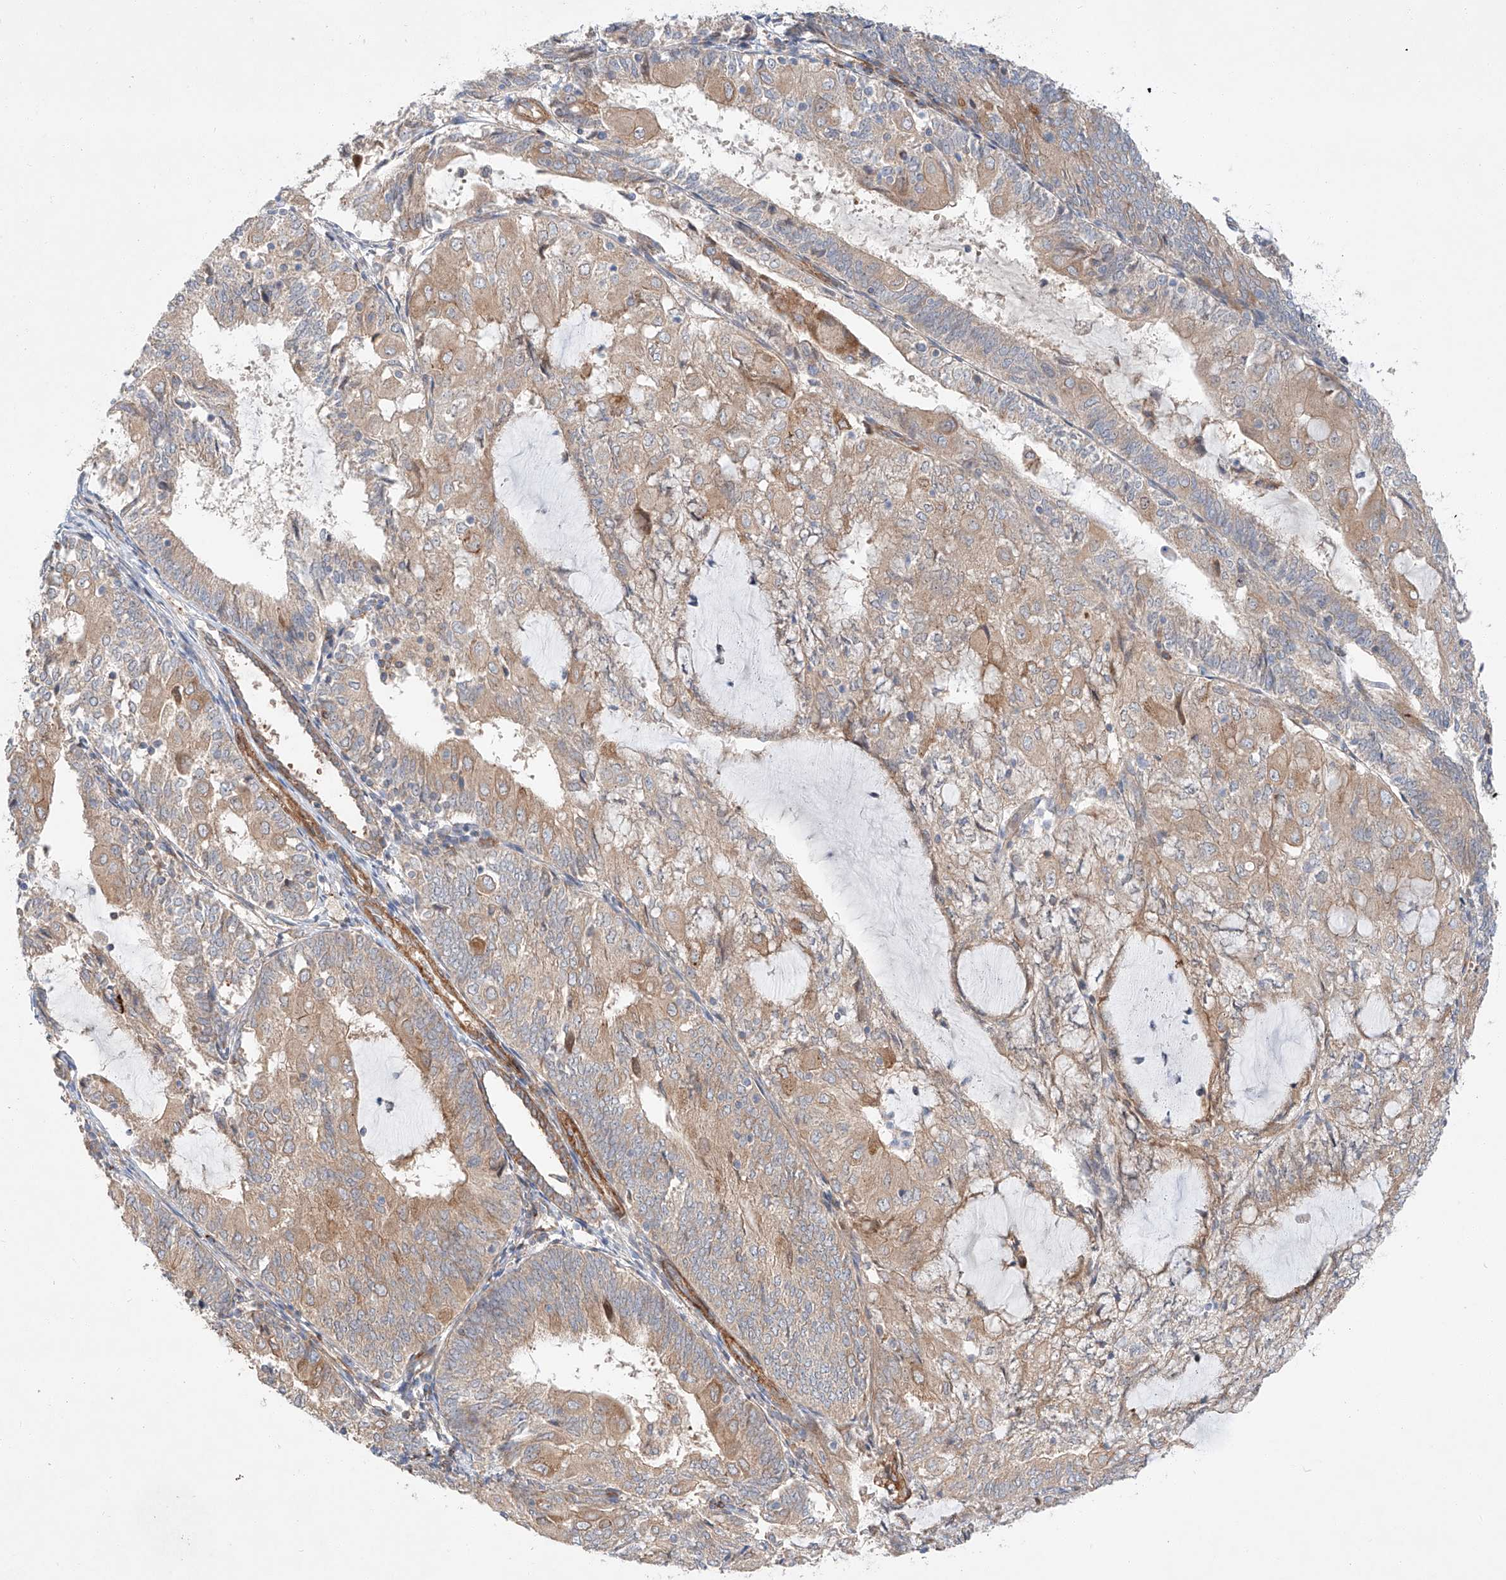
{"staining": {"intensity": "weak", "quantity": ">75%", "location": "cytoplasmic/membranous"}, "tissue": "endometrial cancer", "cell_type": "Tumor cells", "image_type": "cancer", "snomed": [{"axis": "morphology", "description": "Adenocarcinoma, NOS"}, {"axis": "topography", "description": "Endometrium"}], "caption": "Brown immunohistochemical staining in human endometrial adenocarcinoma exhibits weak cytoplasmic/membranous expression in approximately >75% of tumor cells.", "gene": "MINDY4", "patient": {"sex": "female", "age": 81}}